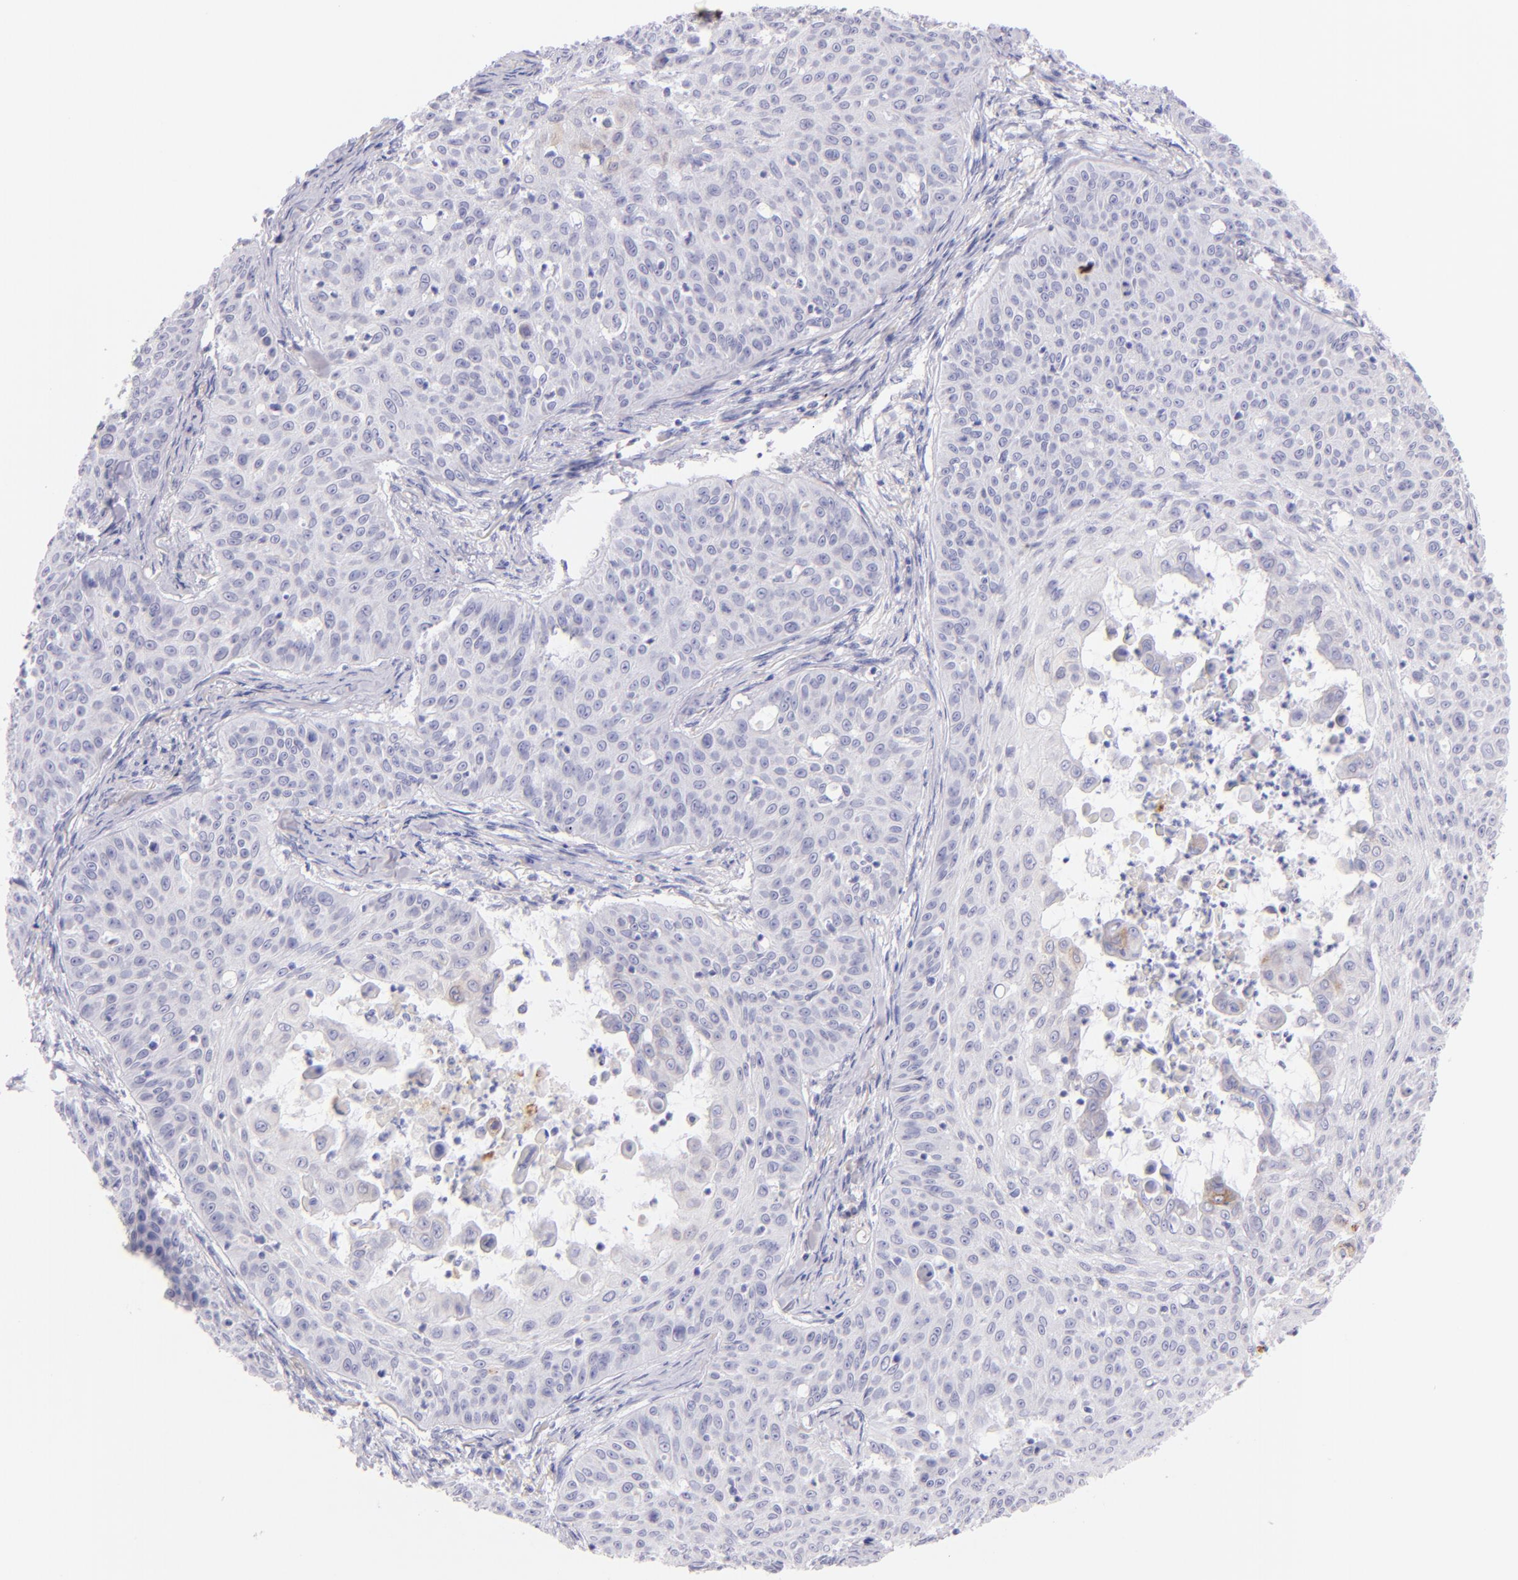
{"staining": {"intensity": "negative", "quantity": "none", "location": "none"}, "tissue": "skin cancer", "cell_type": "Tumor cells", "image_type": "cancer", "snomed": [{"axis": "morphology", "description": "Squamous cell carcinoma, NOS"}, {"axis": "topography", "description": "Skin"}], "caption": "This micrograph is of skin squamous cell carcinoma stained with IHC to label a protein in brown with the nuclei are counter-stained blue. There is no expression in tumor cells.", "gene": "SDC1", "patient": {"sex": "male", "age": 82}}